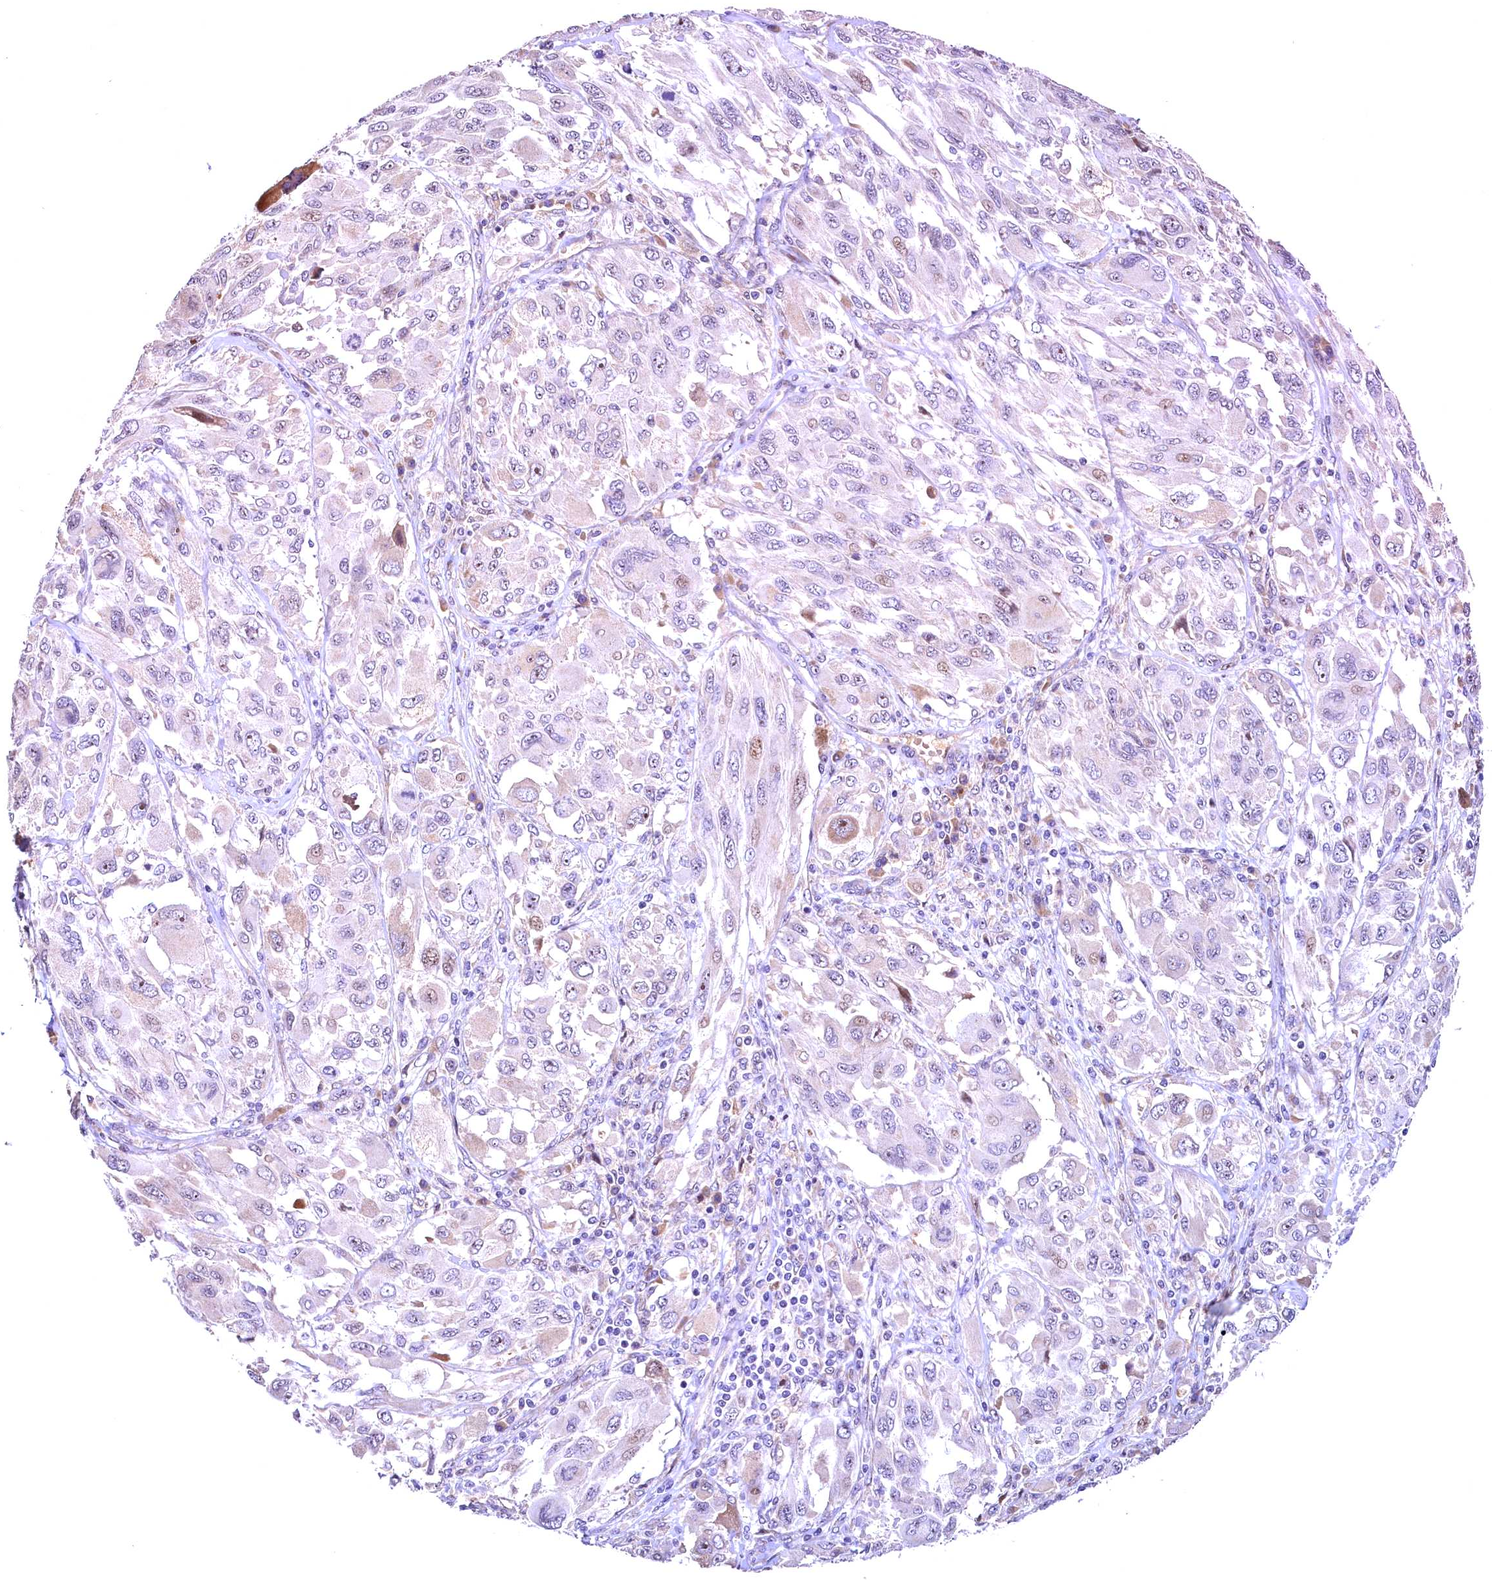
{"staining": {"intensity": "weak", "quantity": "<25%", "location": "nuclear"}, "tissue": "melanoma", "cell_type": "Tumor cells", "image_type": "cancer", "snomed": [{"axis": "morphology", "description": "Malignant melanoma, NOS"}, {"axis": "topography", "description": "Skin"}], "caption": "IHC image of neoplastic tissue: malignant melanoma stained with DAB shows no significant protein positivity in tumor cells.", "gene": "LATS2", "patient": {"sex": "female", "age": 91}}